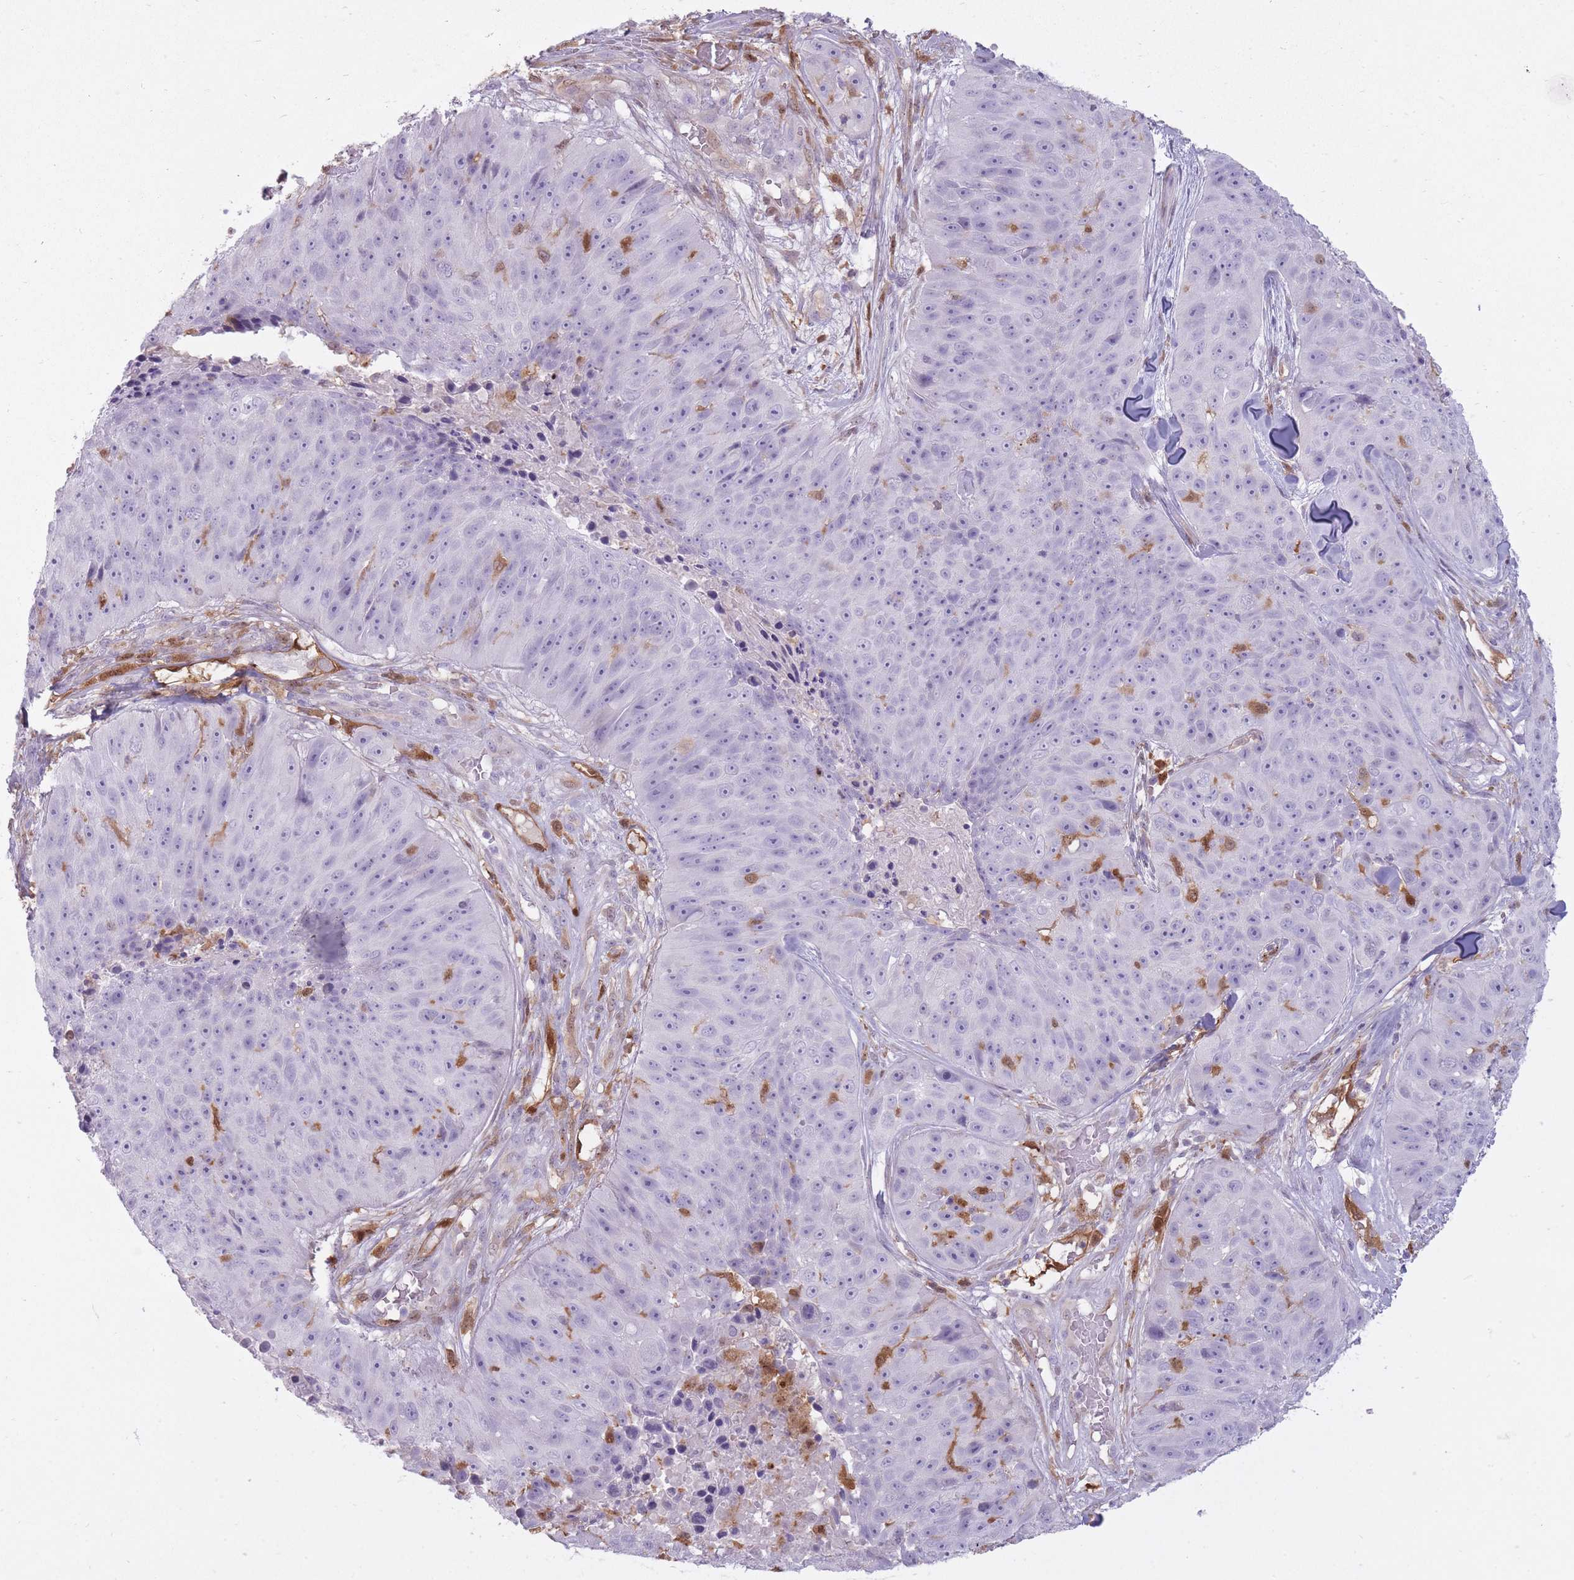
{"staining": {"intensity": "negative", "quantity": "none", "location": "none"}, "tissue": "skin cancer", "cell_type": "Tumor cells", "image_type": "cancer", "snomed": [{"axis": "morphology", "description": "Squamous cell carcinoma, NOS"}, {"axis": "topography", "description": "Skin"}], "caption": "Human skin cancer (squamous cell carcinoma) stained for a protein using IHC exhibits no expression in tumor cells.", "gene": "LGALS9", "patient": {"sex": "female", "age": 87}}